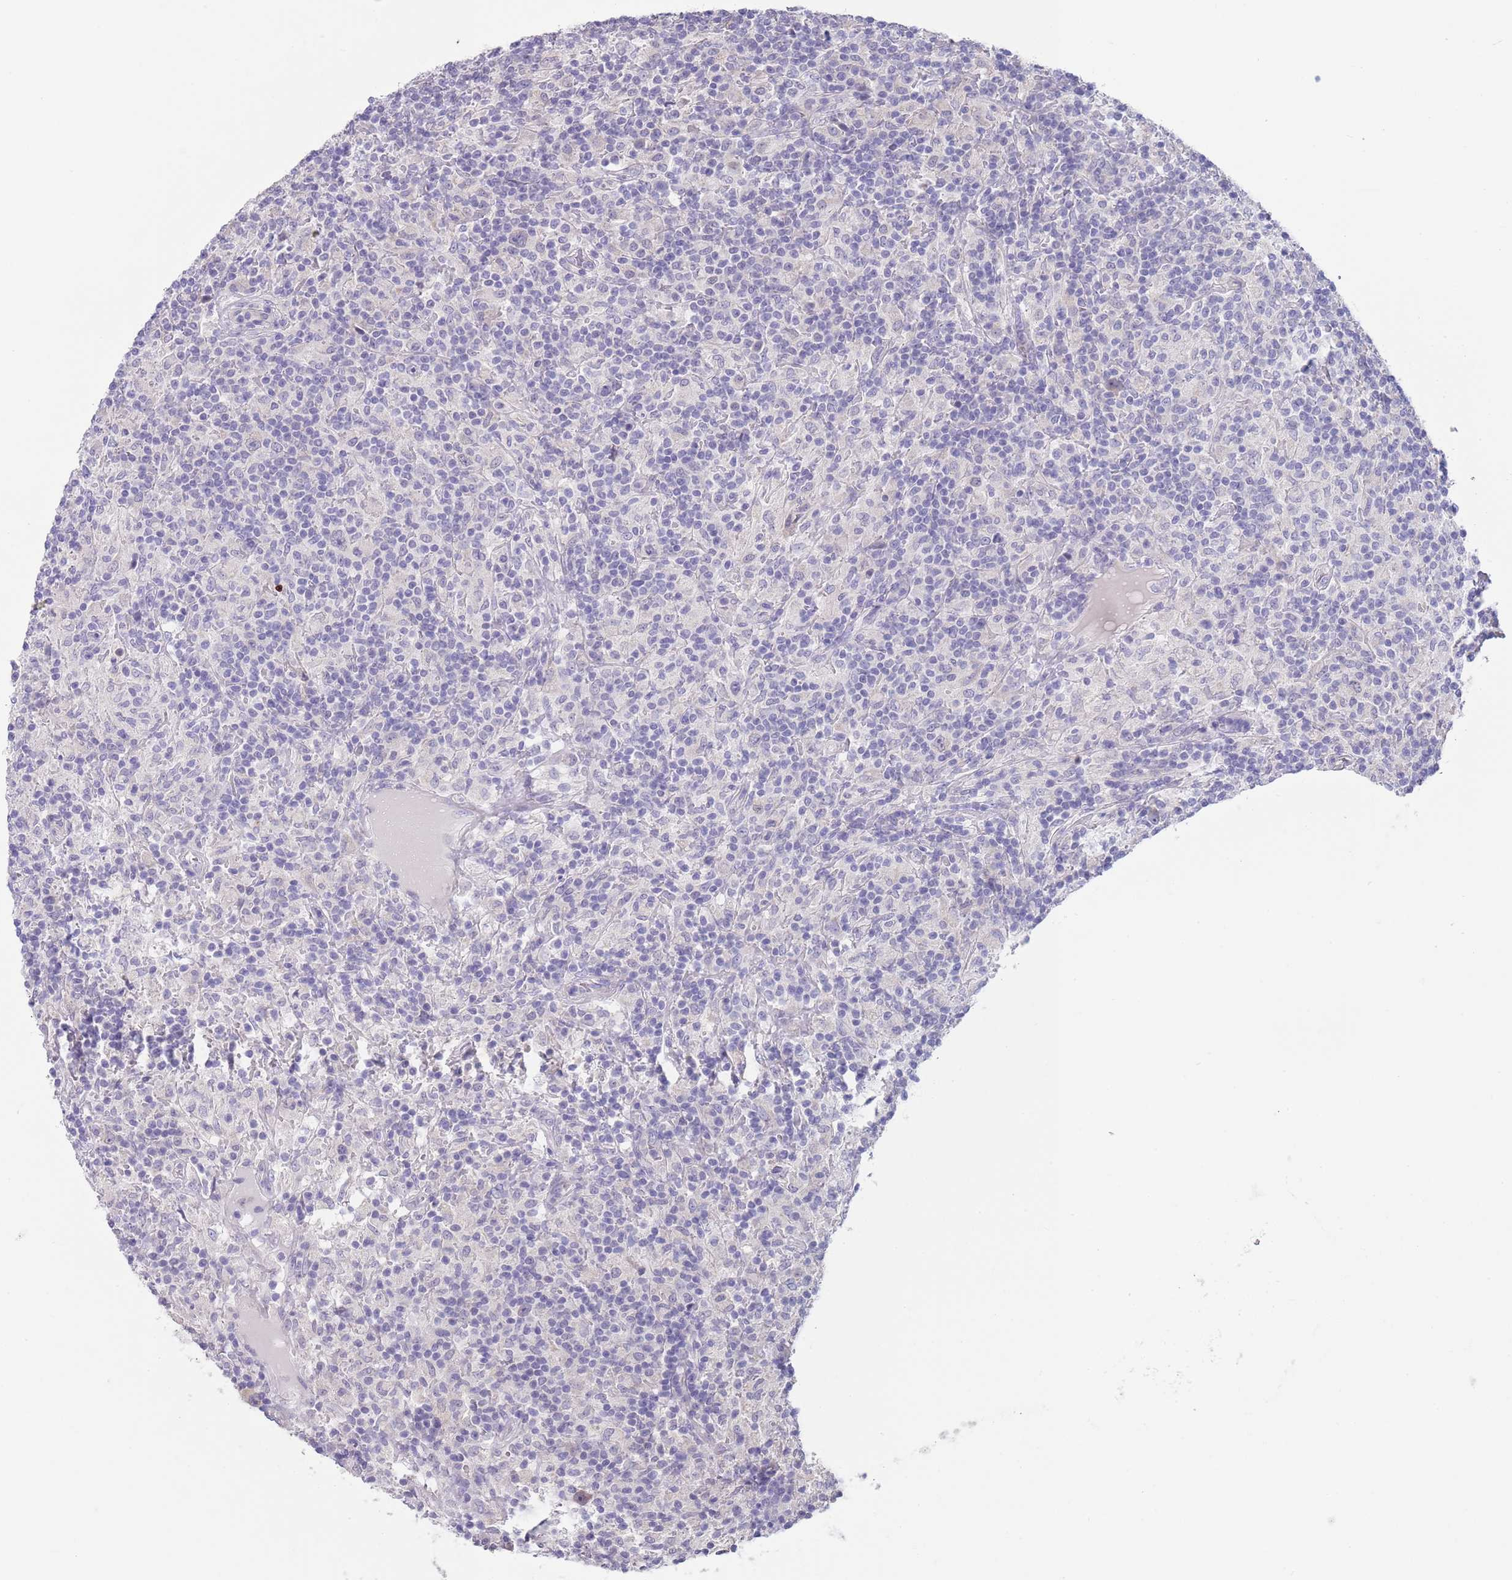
{"staining": {"intensity": "negative", "quantity": "none", "location": "none"}, "tissue": "lymphoma", "cell_type": "Tumor cells", "image_type": "cancer", "snomed": [{"axis": "morphology", "description": "Hodgkin's disease, NOS"}, {"axis": "topography", "description": "Lymph node"}], "caption": "This is an immunohistochemistry (IHC) histopathology image of lymphoma. There is no expression in tumor cells.", "gene": "SPIRE2", "patient": {"sex": "male", "age": 70}}